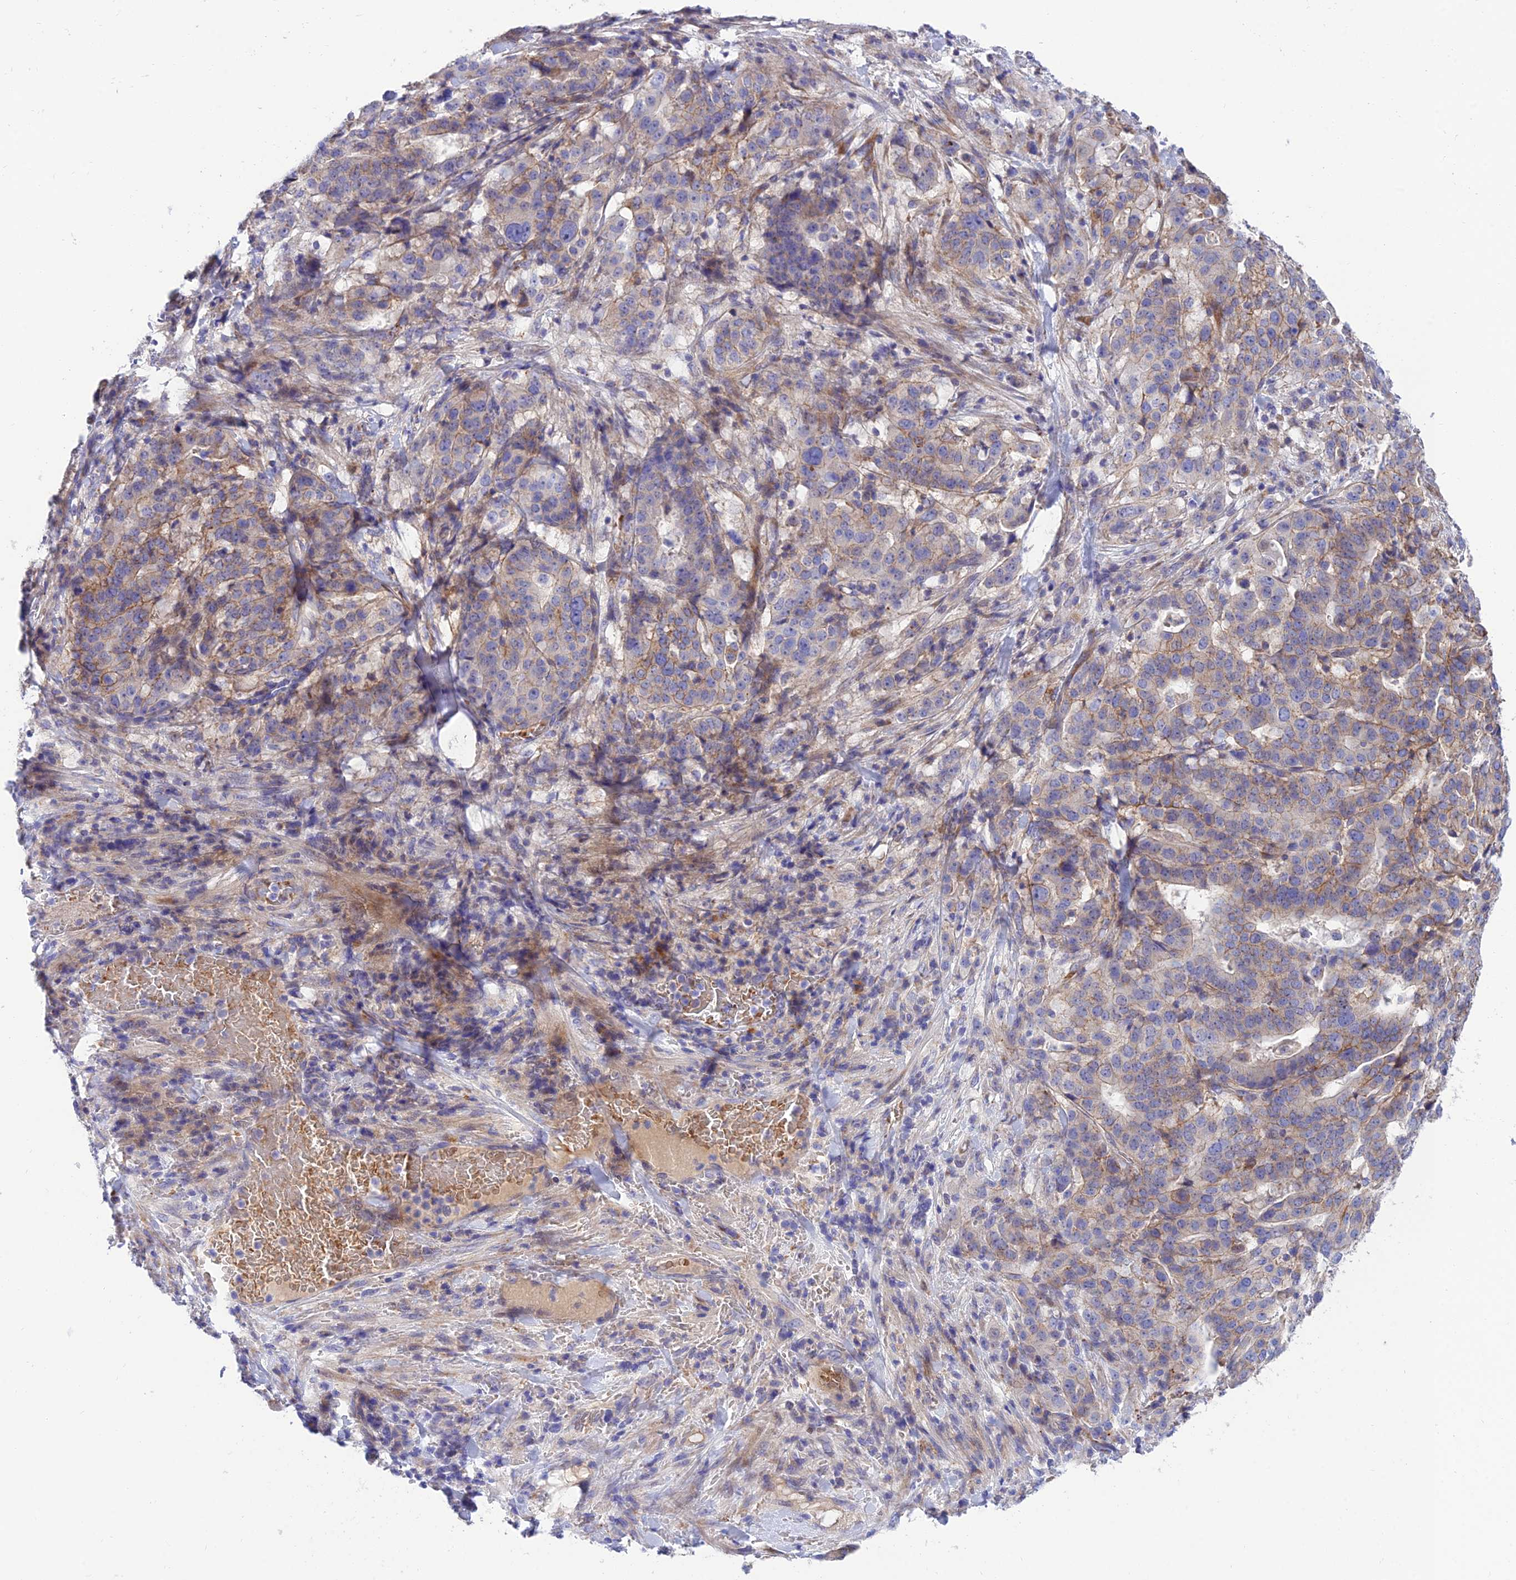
{"staining": {"intensity": "moderate", "quantity": "25%-75%", "location": "cytoplasmic/membranous"}, "tissue": "stomach cancer", "cell_type": "Tumor cells", "image_type": "cancer", "snomed": [{"axis": "morphology", "description": "Adenocarcinoma, NOS"}, {"axis": "topography", "description": "Stomach"}], "caption": "Immunohistochemistry (DAB (3,3'-diaminobenzidine)) staining of human stomach cancer reveals moderate cytoplasmic/membranous protein expression in about 25%-75% of tumor cells. (IHC, brightfield microscopy, high magnification).", "gene": "CCDC157", "patient": {"sex": "male", "age": 48}}